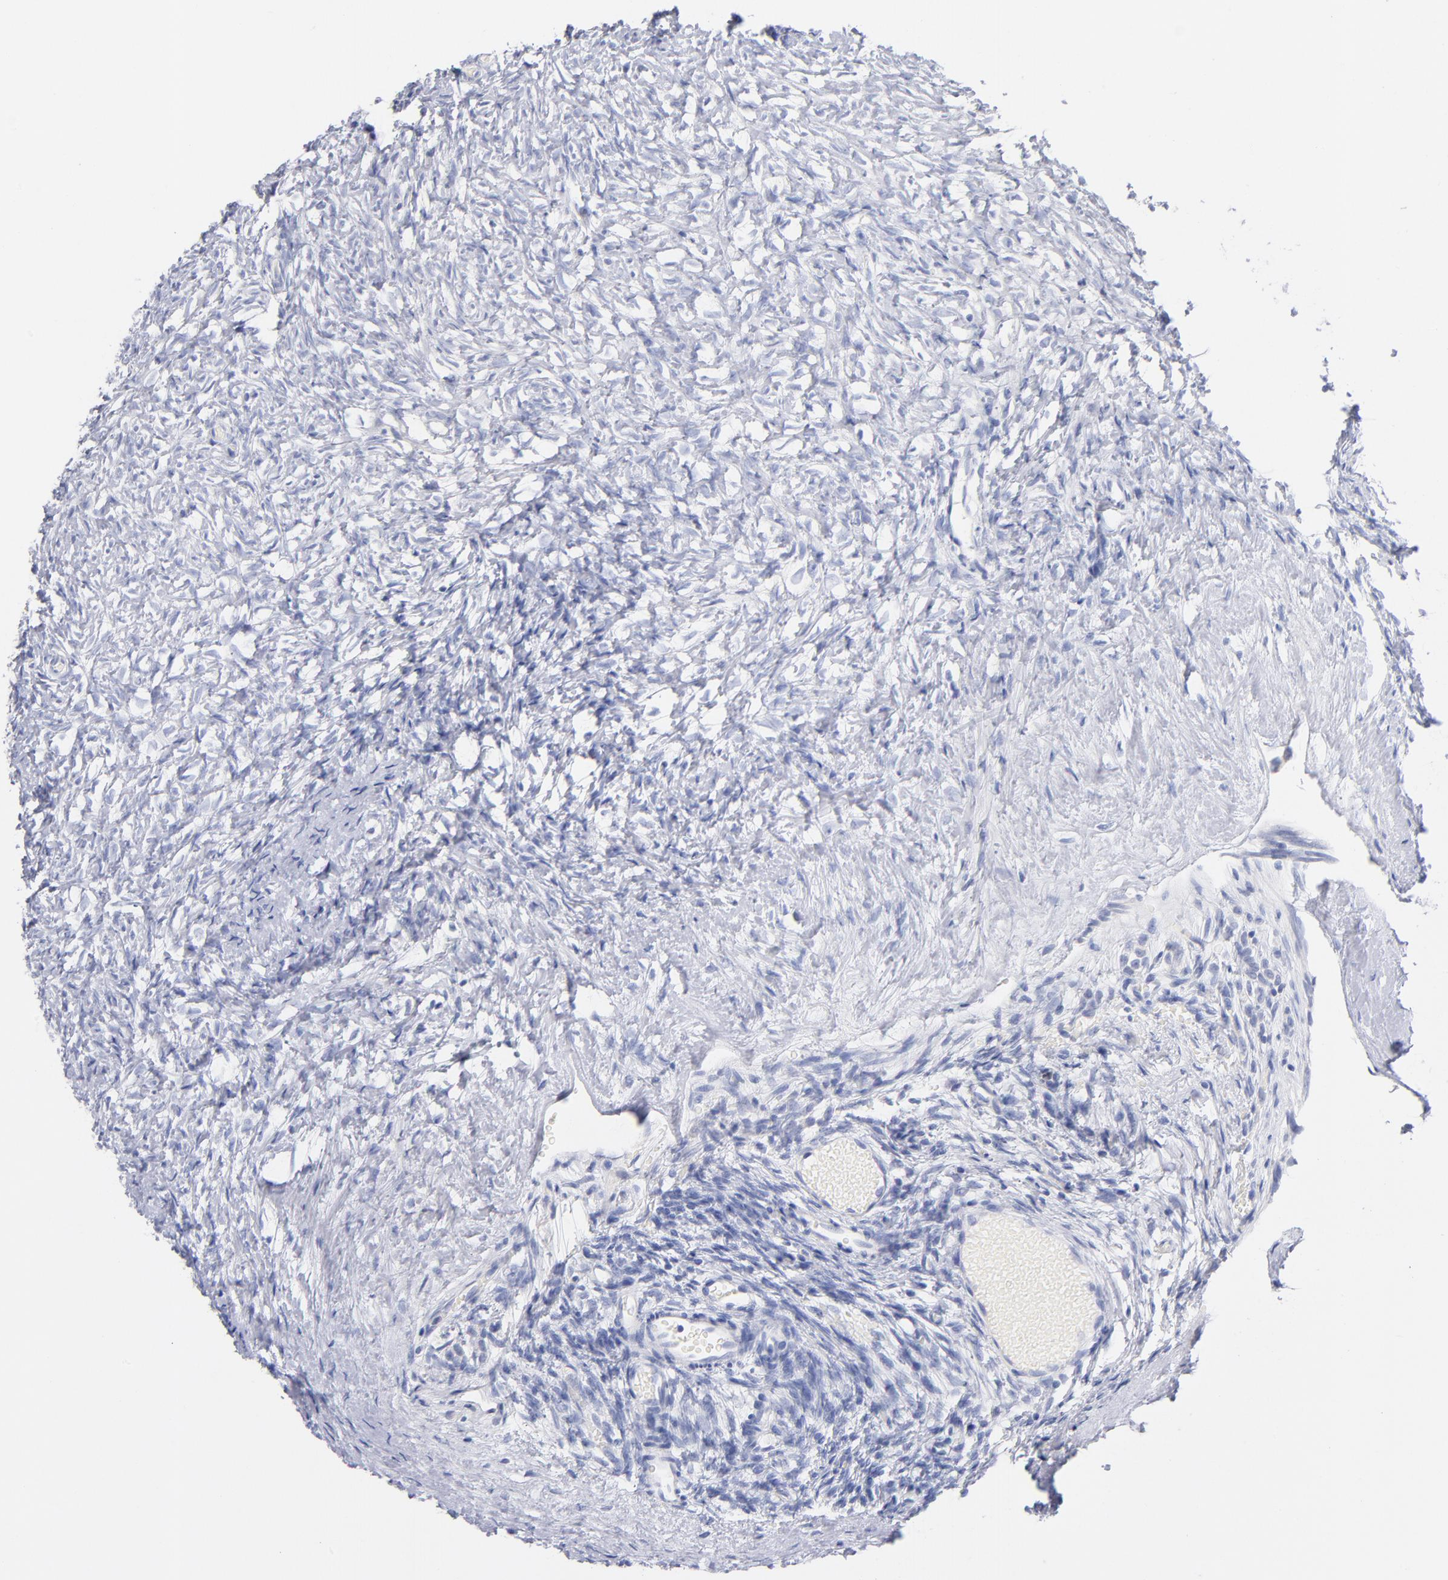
{"staining": {"intensity": "negative", "quantity": "none", "location": "none"}, "tissue": "ovary", "cell_type": "Ovarian stroma cells", "image_type": "normal", "snomed": [{"axis": "morphology", "description": "Normal tissue, NOS"}, {"axis": "topography", "description": "Ovary"}], "caption": "This is an immunohistochemistry micrograph of benign ovary. There is no staining in ovarian stroma cells.", "gene": "BID", "patient": {"sex": "female", "age": 35}}